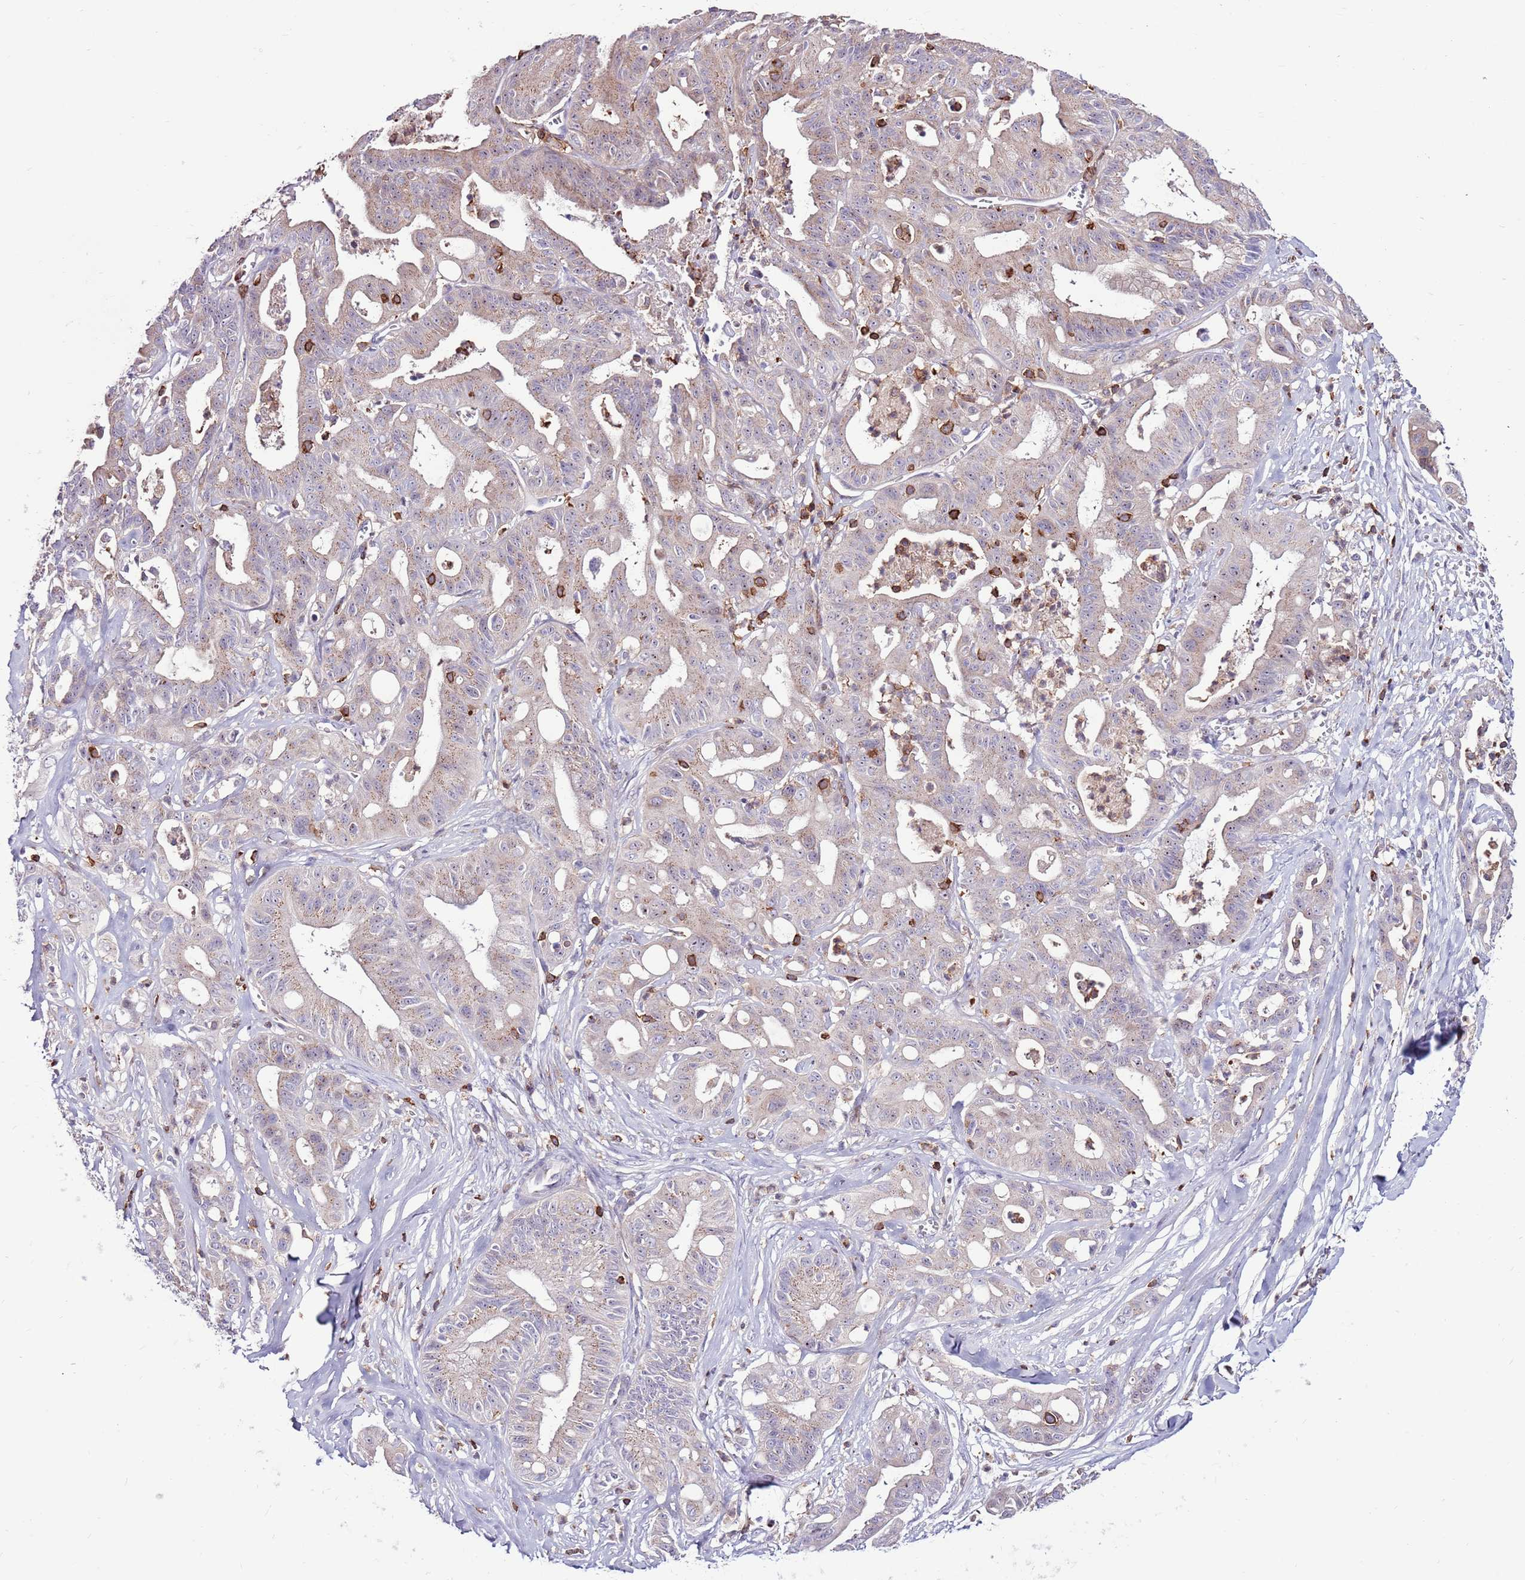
{"staining": {"intensity": "weak", "quantity": "25%-75%", "location": "cytoplasmic/membranous"}, "tissue": "ovarian cancer", "cell_type": "Tumor cells", "image_type": "cancer", "snomed": [{"axis": "morphology", "description": "Cystadenocarcinoma, mucinous, NOS"}, {"axis": "topography", "description": "Ovary"}], "caption": "Ovarian mucinous cystadenocarcinoma tissue shows weak cytoplasmic/membranous positivity in approximately 25%-75% of tumor cells (Brightfield microscopy of DAB IHC at high magnification).", "gene": "ZSWIM1", "patient": {"sex": "female", "age": 70}}